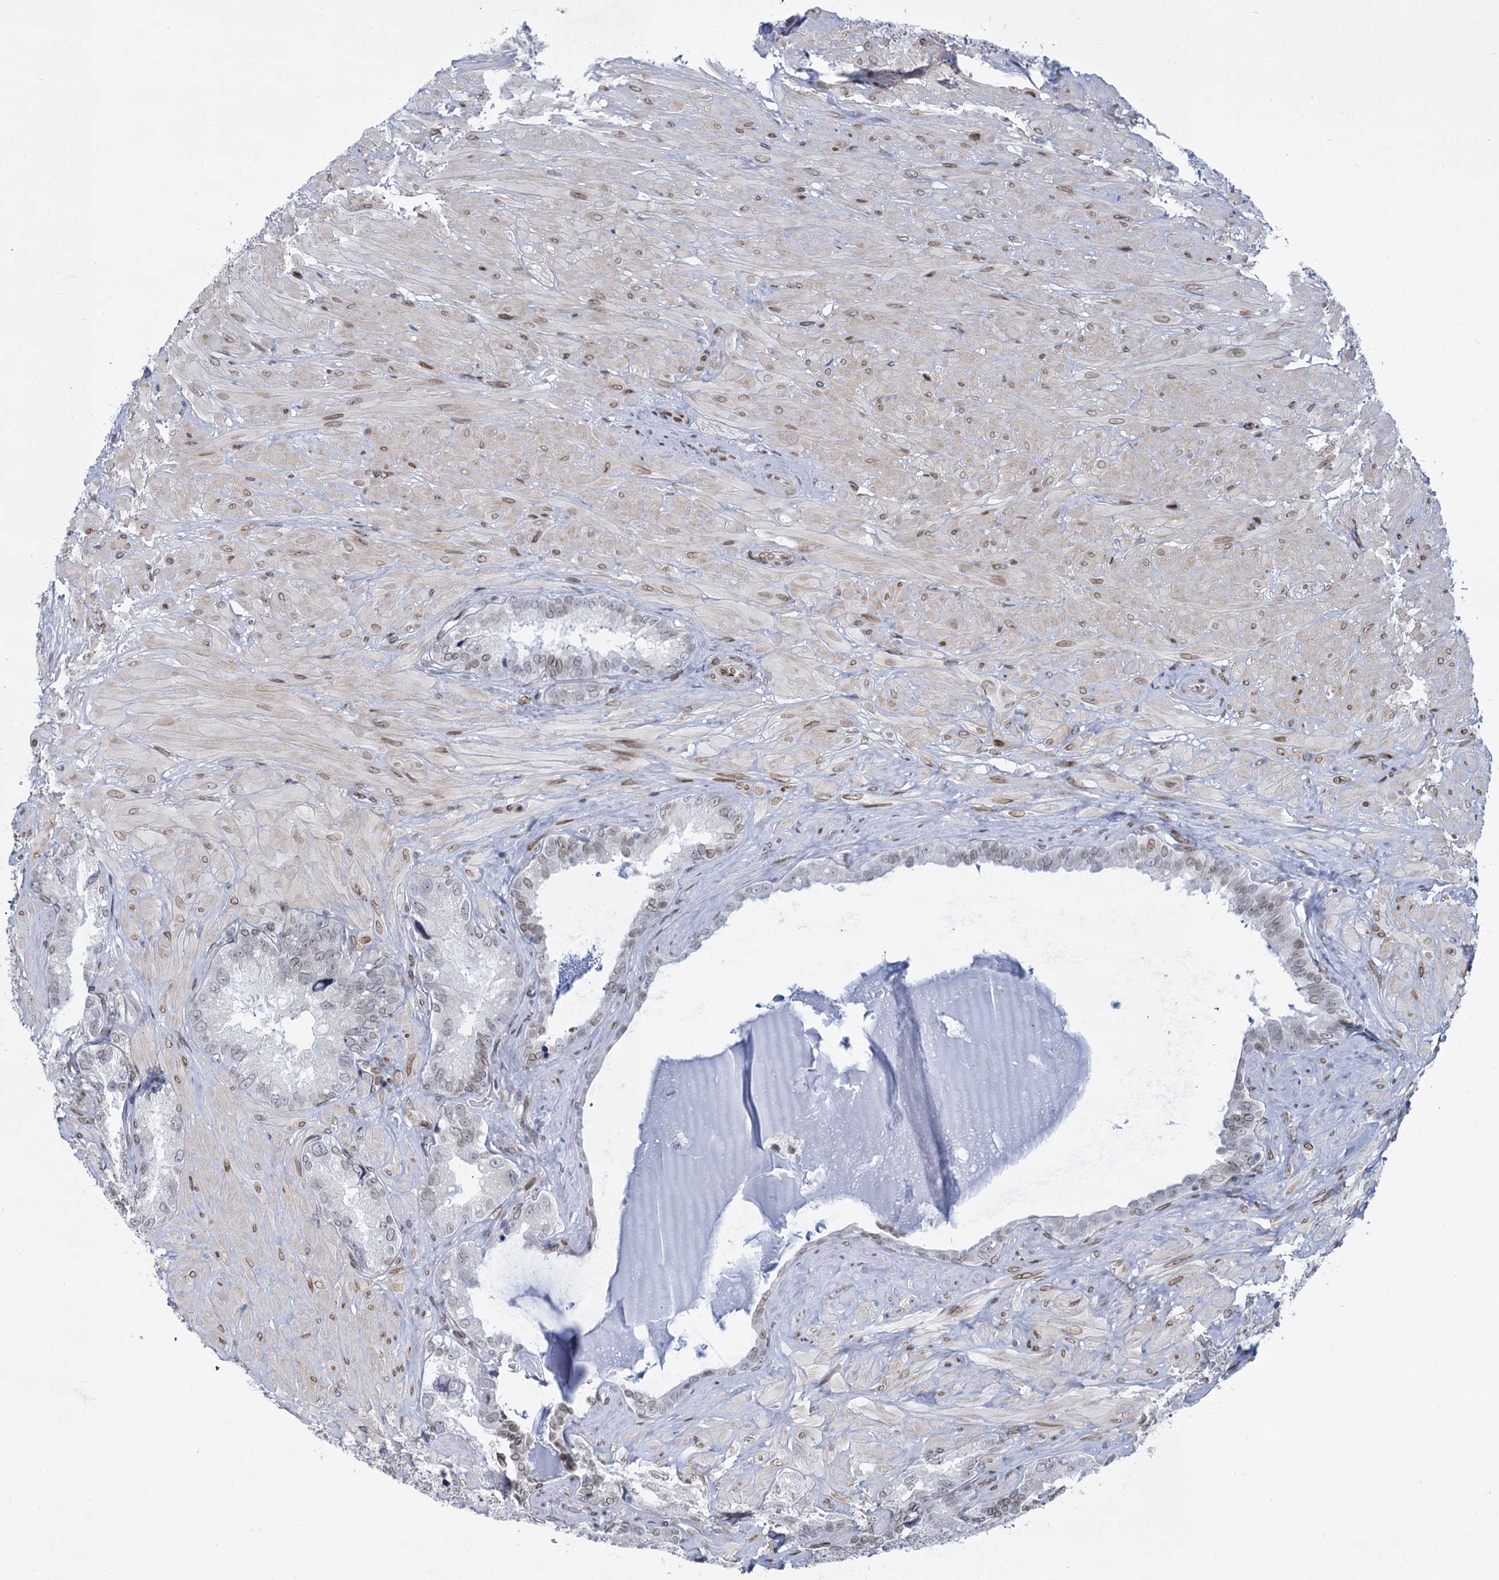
{"staining": {"intensity": "weak", "quantity": "25%-75%", "location": "cytoplasmic/membranous,nuclear"}, "tissue": "seminal vesicle", "cell_type": "Glandular cells", "image_type": "normal", "snomed": [{"axis": "morphology", "description": "Normal tissue, NOS"}, {"axis": "topography", "description": "Seminal veicle"}, {"axis": "topography", "description": "Peripheral nerve tissue"}], "caption": "Seminal vesicle stained with DAB immunohistochemistry (IHC) displays low levels of weak cytoplasmic/membranous,nuclear positivity in approximately 25%-75% of glandular cells.", "gene": "PRSS35", "patient": {"sex": "male", "age": 67}}